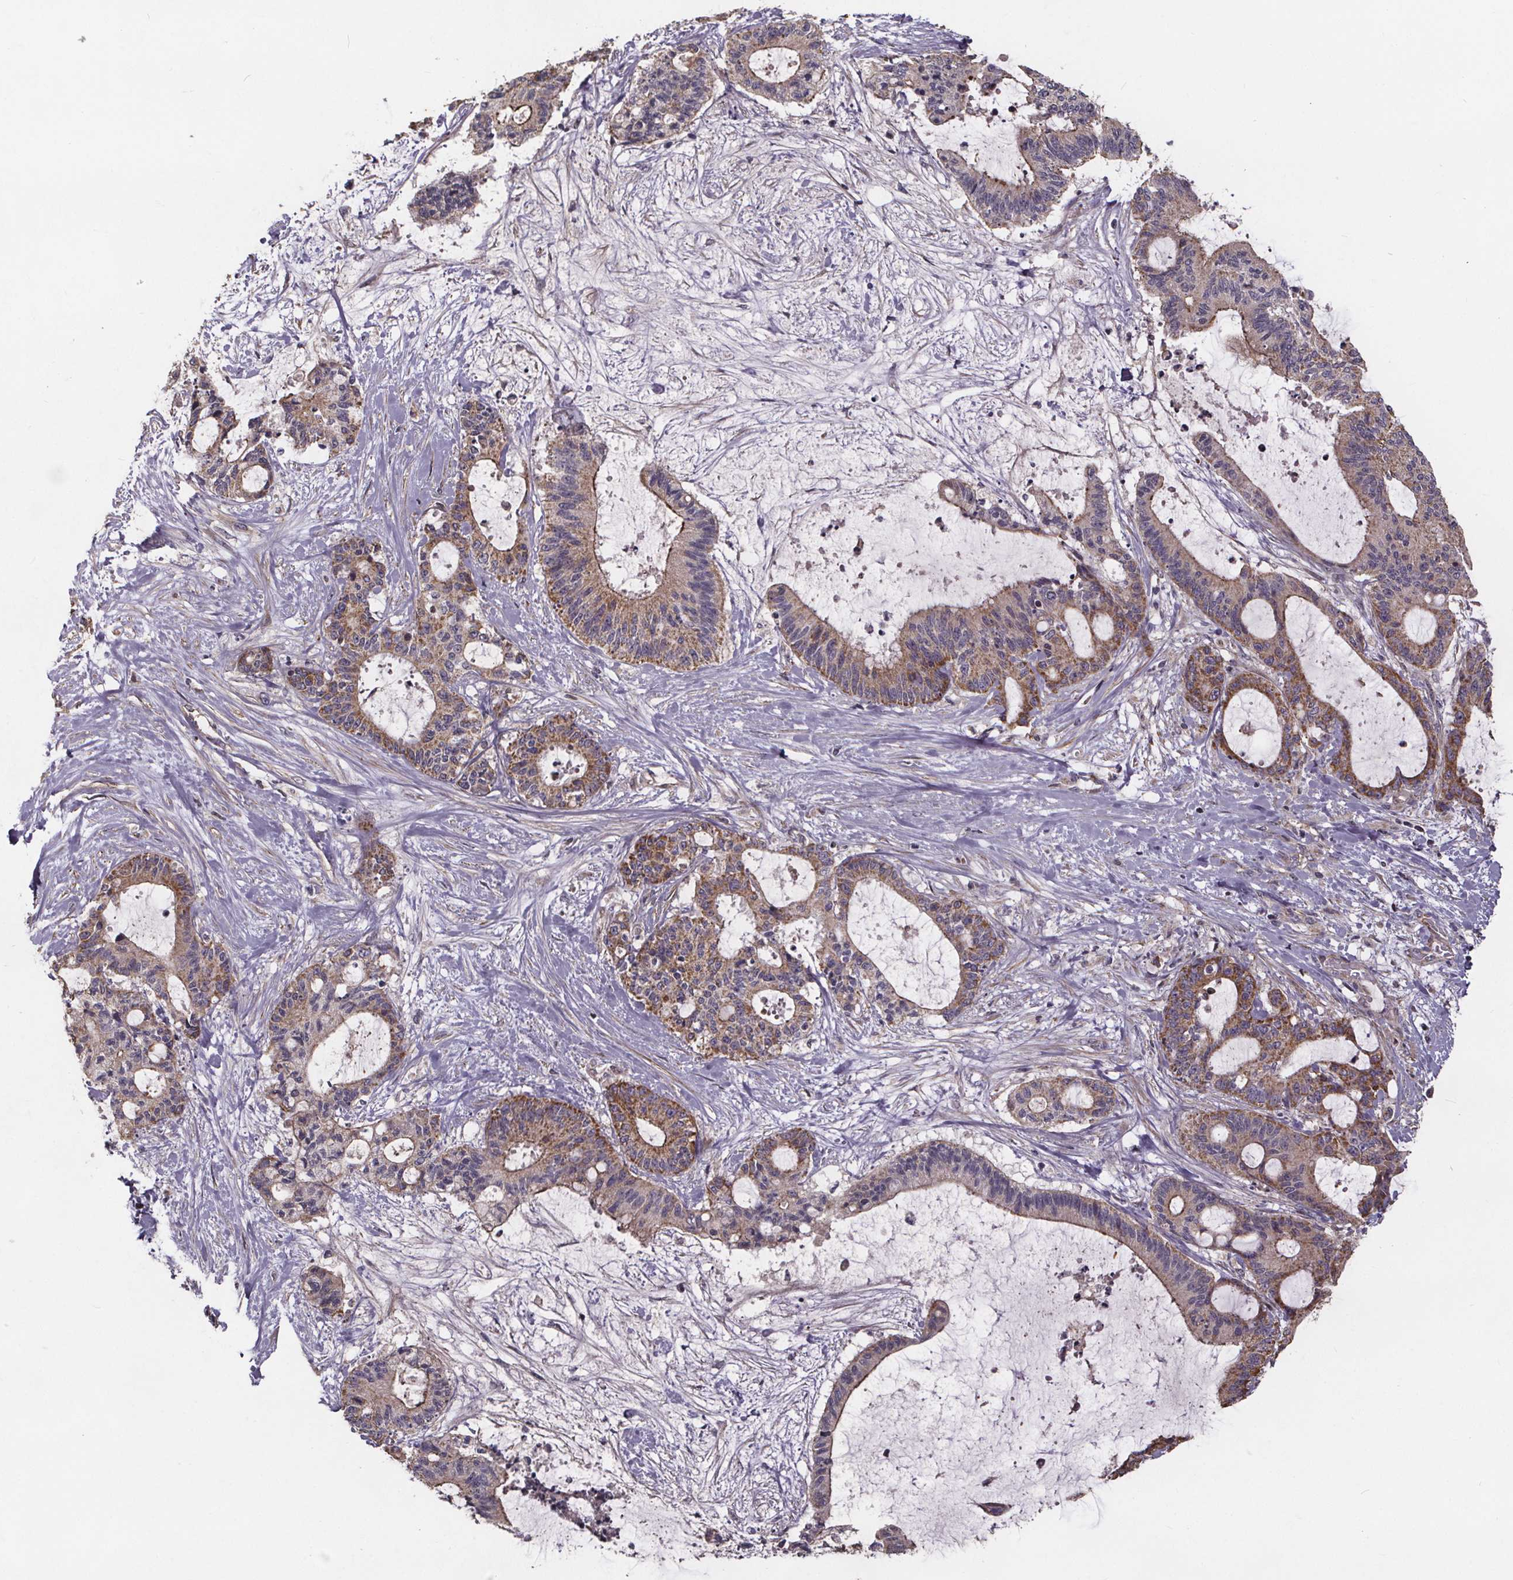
{"staining": {"intensity": "moderate", "quantity": "25%-75%", "location": "cytoplasmic/membranous"}, "tissue": "liver cancer", "cell_type": "Tumor cells", "image_type": "cancer", "snomed": [{"axis": "morphology", "description": "Cholangiocarcinoma"}, {"axis": "topography", "description": "Liver"}], "caption": "This image exhibits liver cholangiocarcinoma stained with IHC to label a protein in brown. The cytoplasmic/membranous of tumor cells show moderate positivity for the protein. Nuclei are counter-stained blue.", "gene": "YME1L1", "patient": {"sex": "female", "age": 73}}